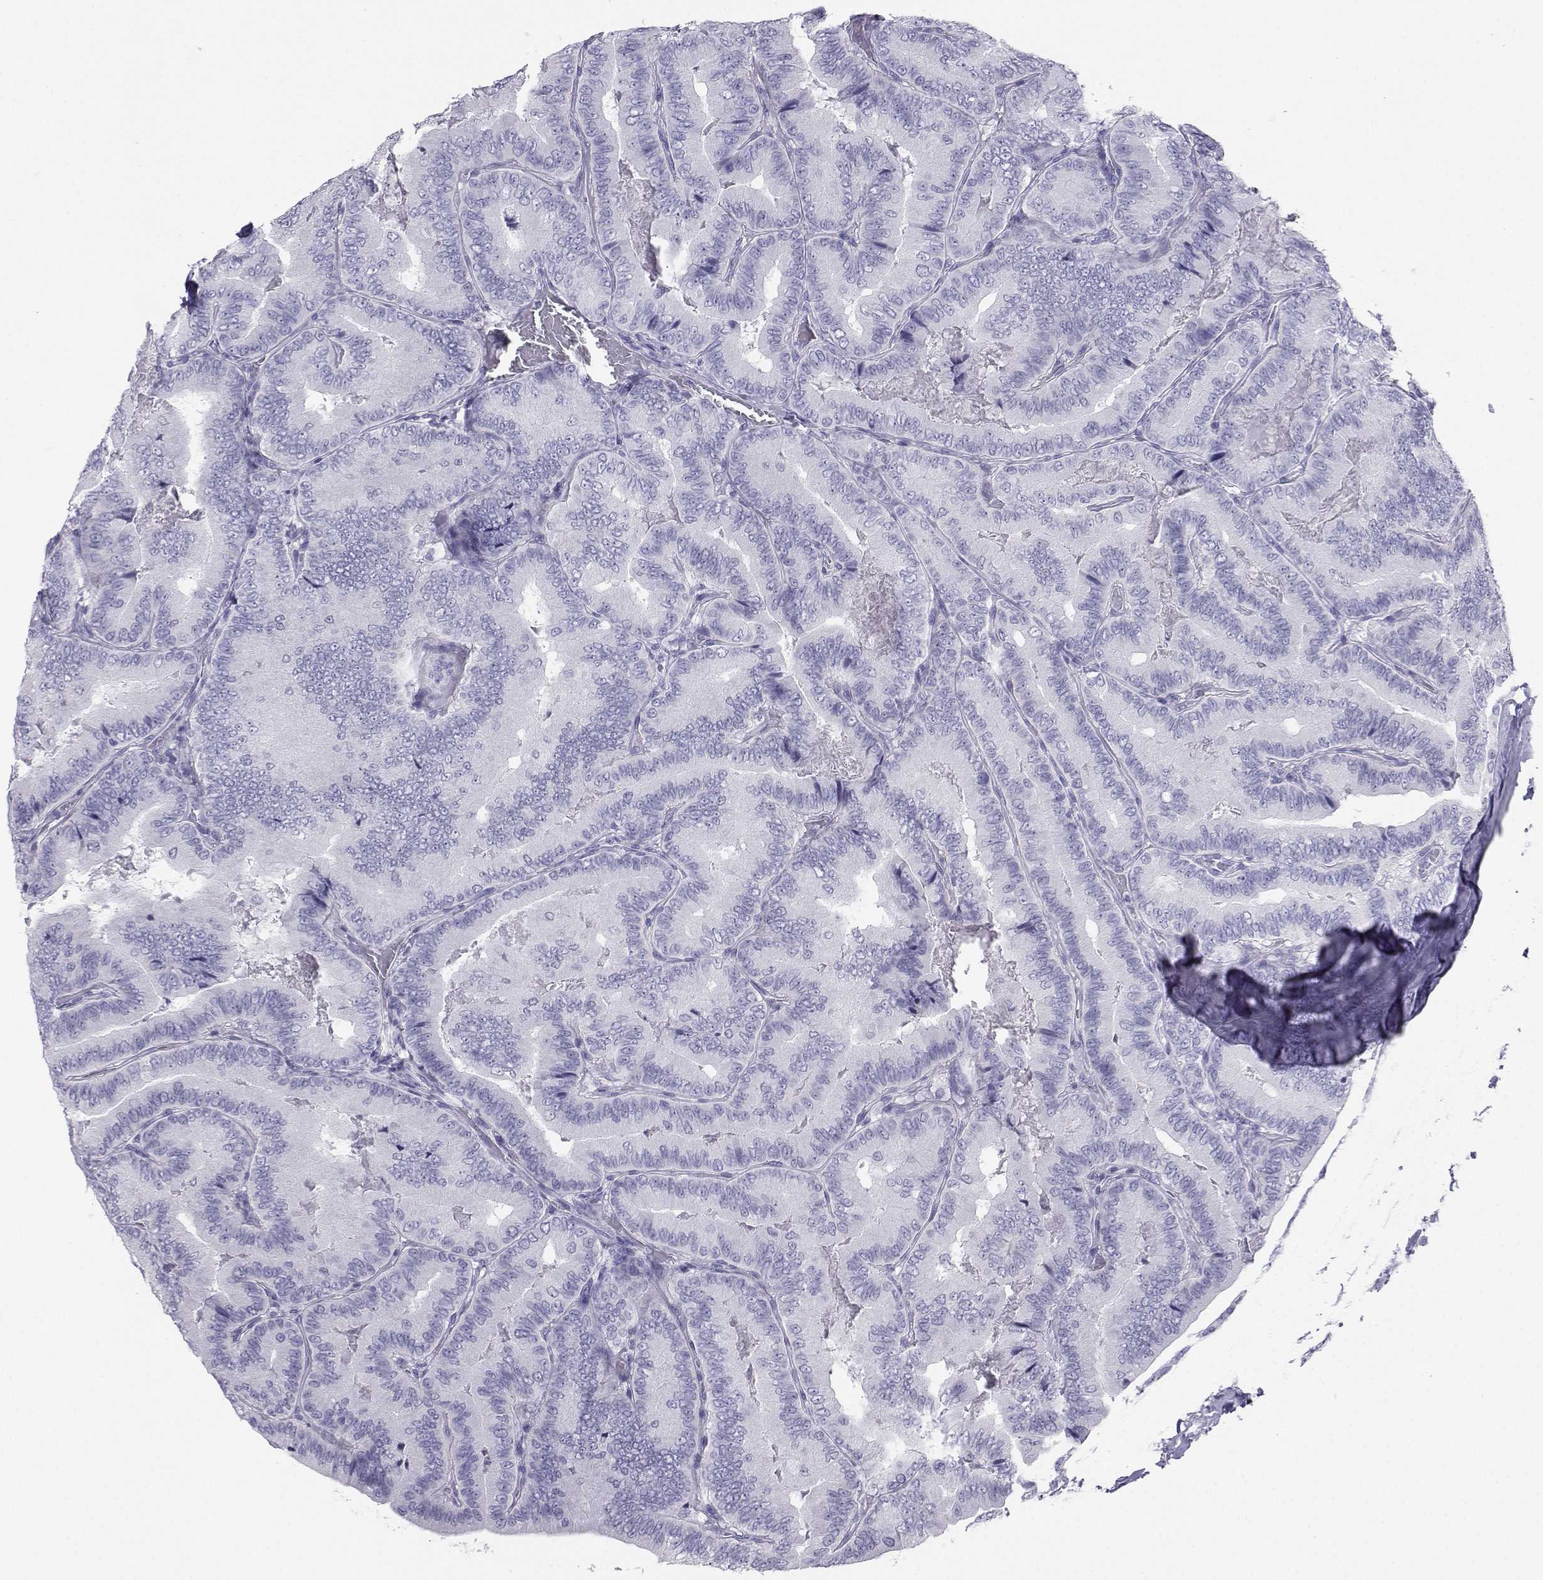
{"staining": {"intensity": "negative", "quantity": "none", "location": "none"}, "tissue": "thyroid cancer", "cell_type": "Tumor cells", "image_type": "cancer", "snomed": [{"axis": "morphology", "description": "Papillary adenocarcinoma, NOS"}, {"axis": "topography", "description": "Thyroid gland"}], "caption": "Immunohistochemistry photomicrograph of thyroid cancer stained for a protein (brown), which exhibits no expression in tumor cells.", "gene": "SST", "patient": {"sex": "male", "age": 61}}